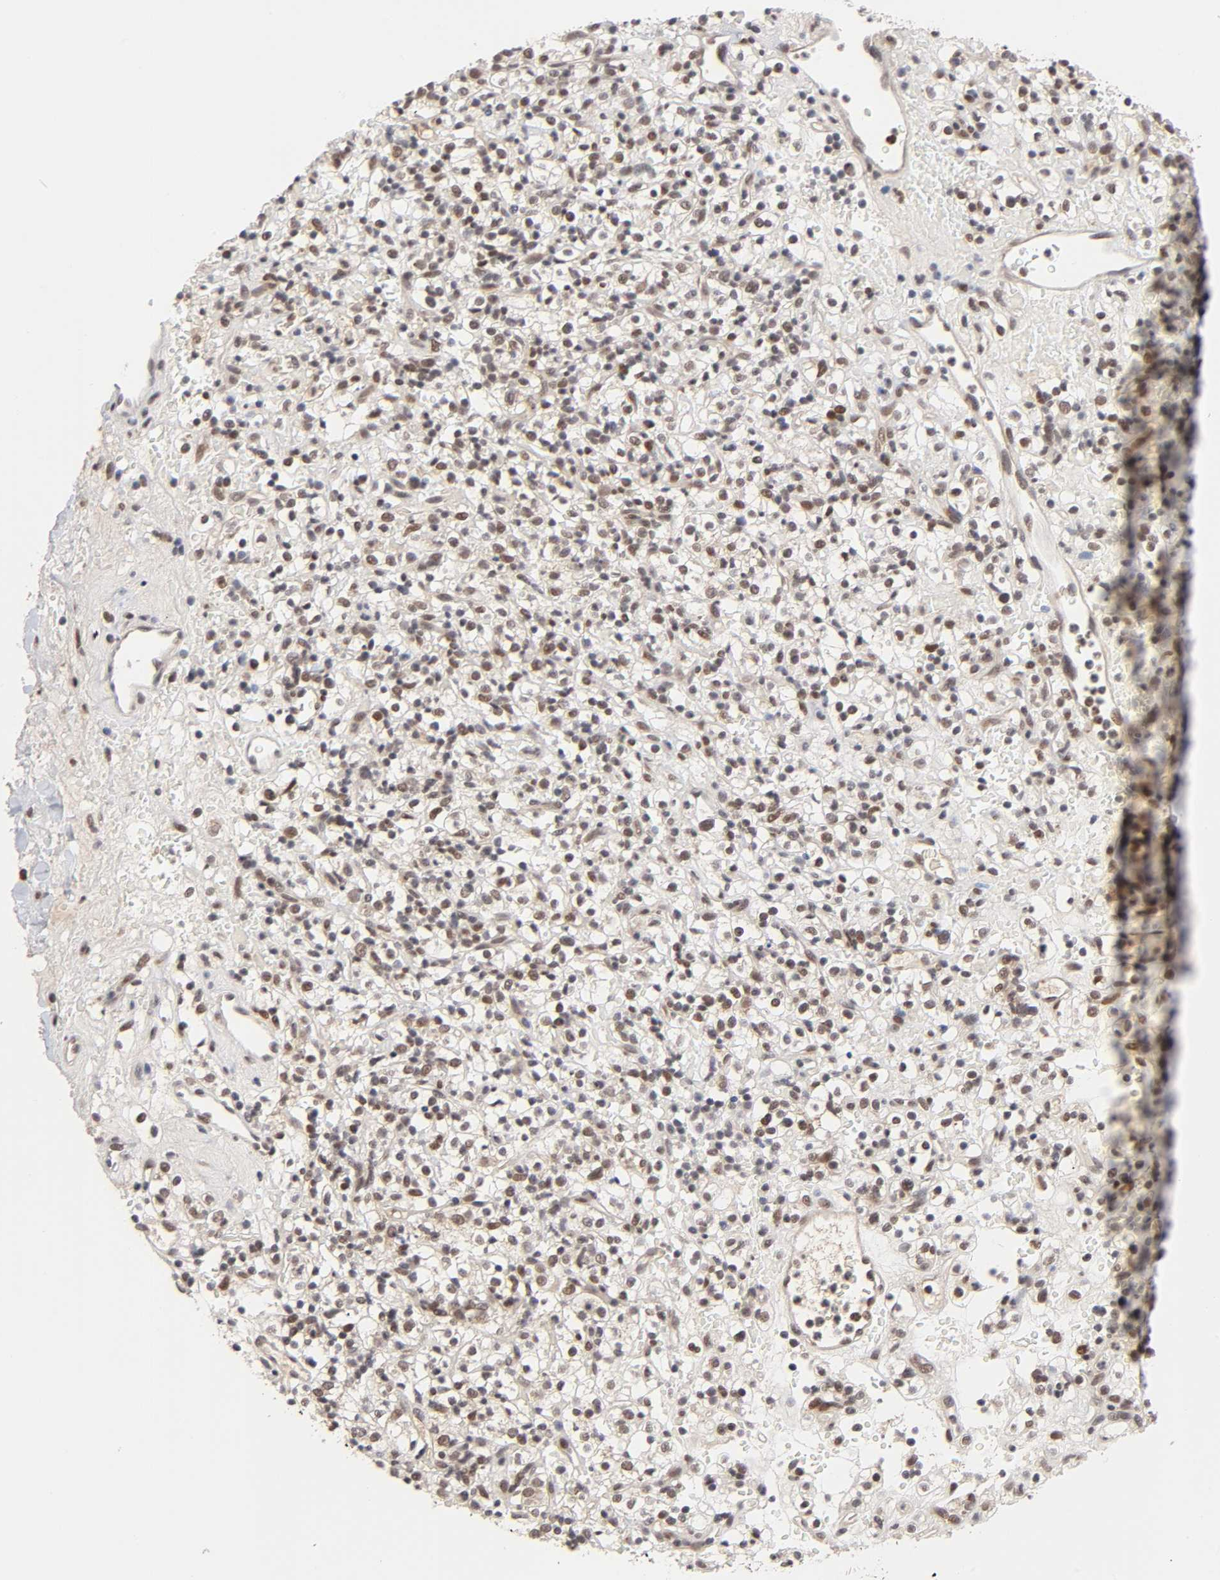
{"staining": {"intensity": "moderate", "quantity": ">75%", "location": "cytoplasmic/membranous,nuclear"}, "tissue": "renal cancer", "cell_type": "Tumor cells", "image_type": "cancer", "snomed": [{"axis": "morphology", "description": "Normal tissue, NOS"}, {"axis": "morphology", "description": "Adenocarcinoma, NOS"}, {"axis": "topography", "description": "Kidney"}], "caption": "Protein analysis of renal cancer (adenocarcinoma) tissue shows moderate cytoplasmic/membranous and nuclear staining in about >75% of tumor cells.", "gene": "EP300", "patient": {"sex": "female", "age": 72}}